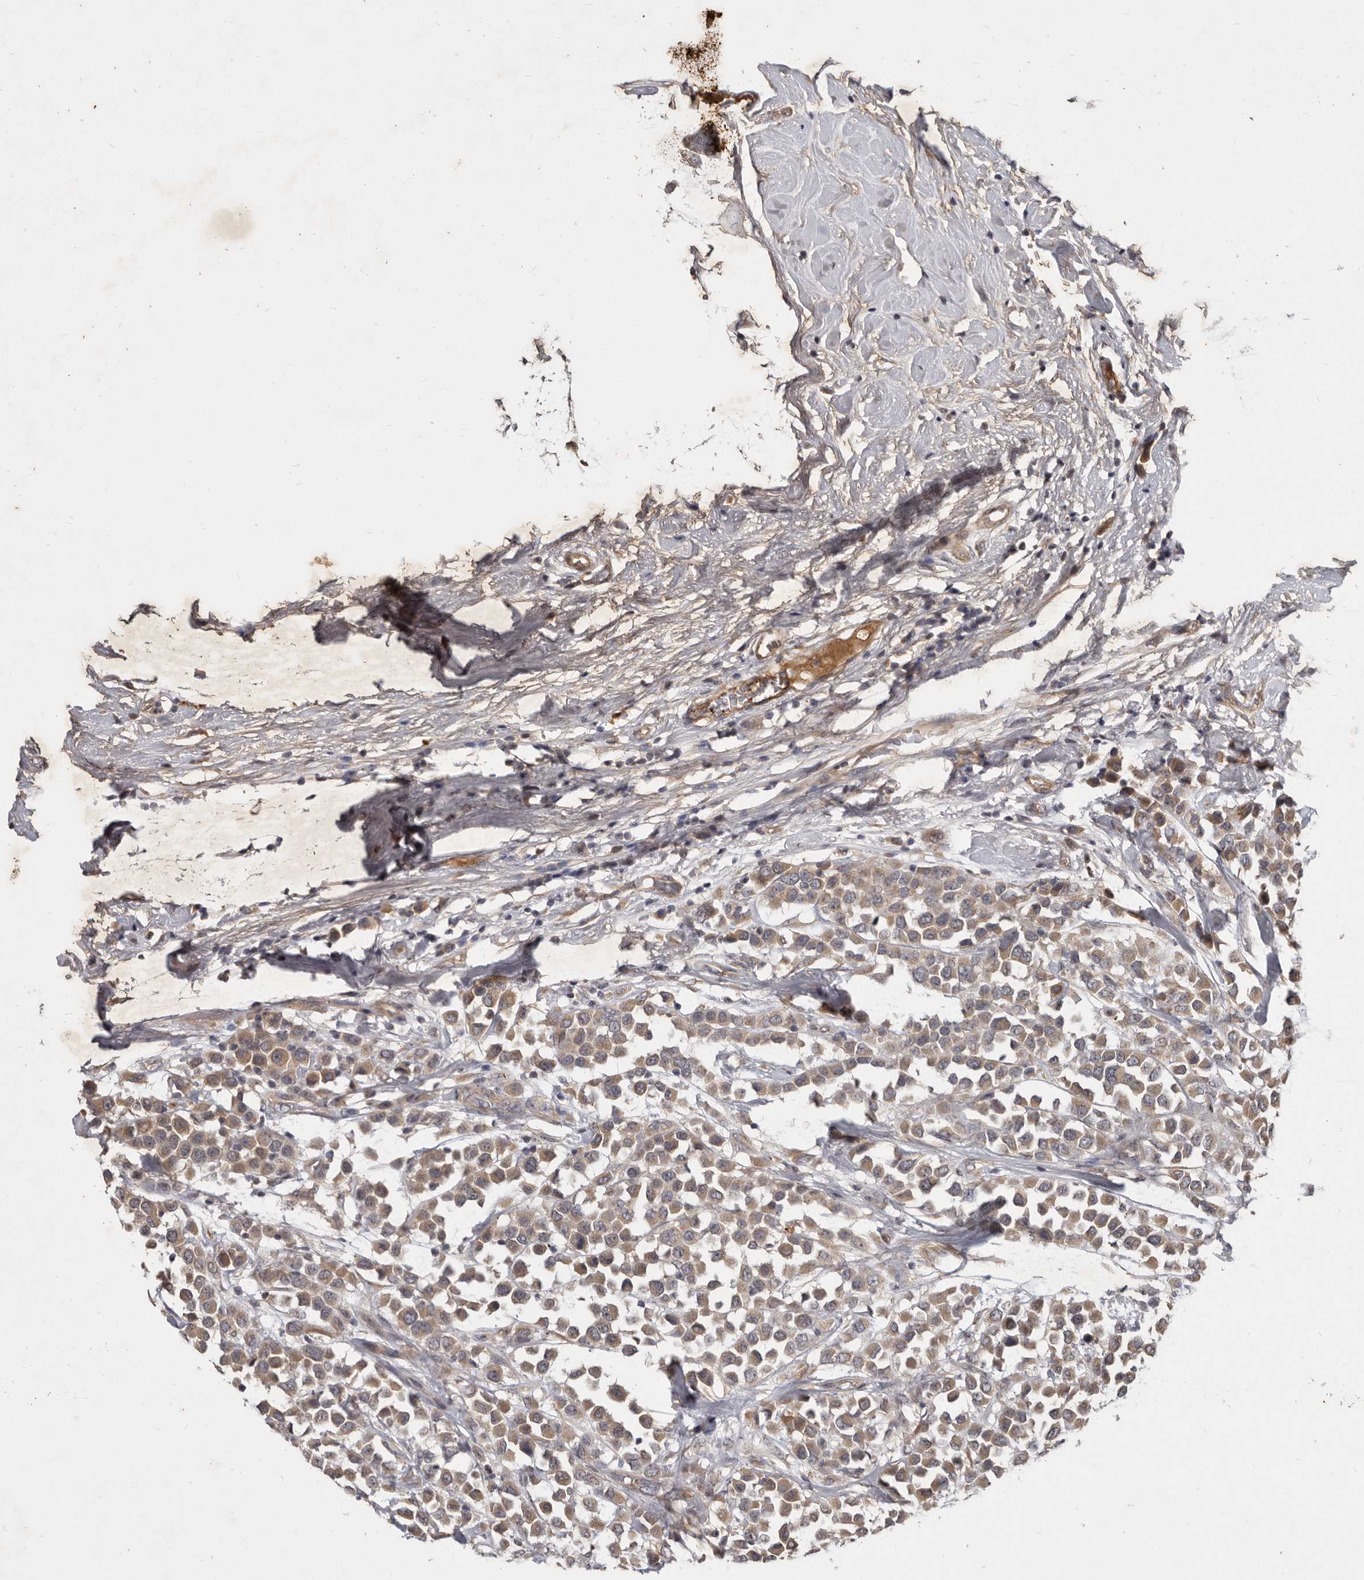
{"staining": {"intensity": "moderate", "quantity": ">75%", "location": "cytoplasmic/membranous"}, "tissue": "breast cancer", "cell_type": "Tumor cells", "image_type": "cancer", "snomed": [{"axis": "morphology", "description": "Duct carcinoma"}, {"axis": "topography", "description": "Breast"}], "caption": "The photomicrograph exhibits staining of invasive ductal carcinoma (breast), revealing moderate cytoplasmic/membranous protein expression (brown color) within tumor cells.", "gene": "DNAJC28", "patient": {"sex": "female", "age": 61}}